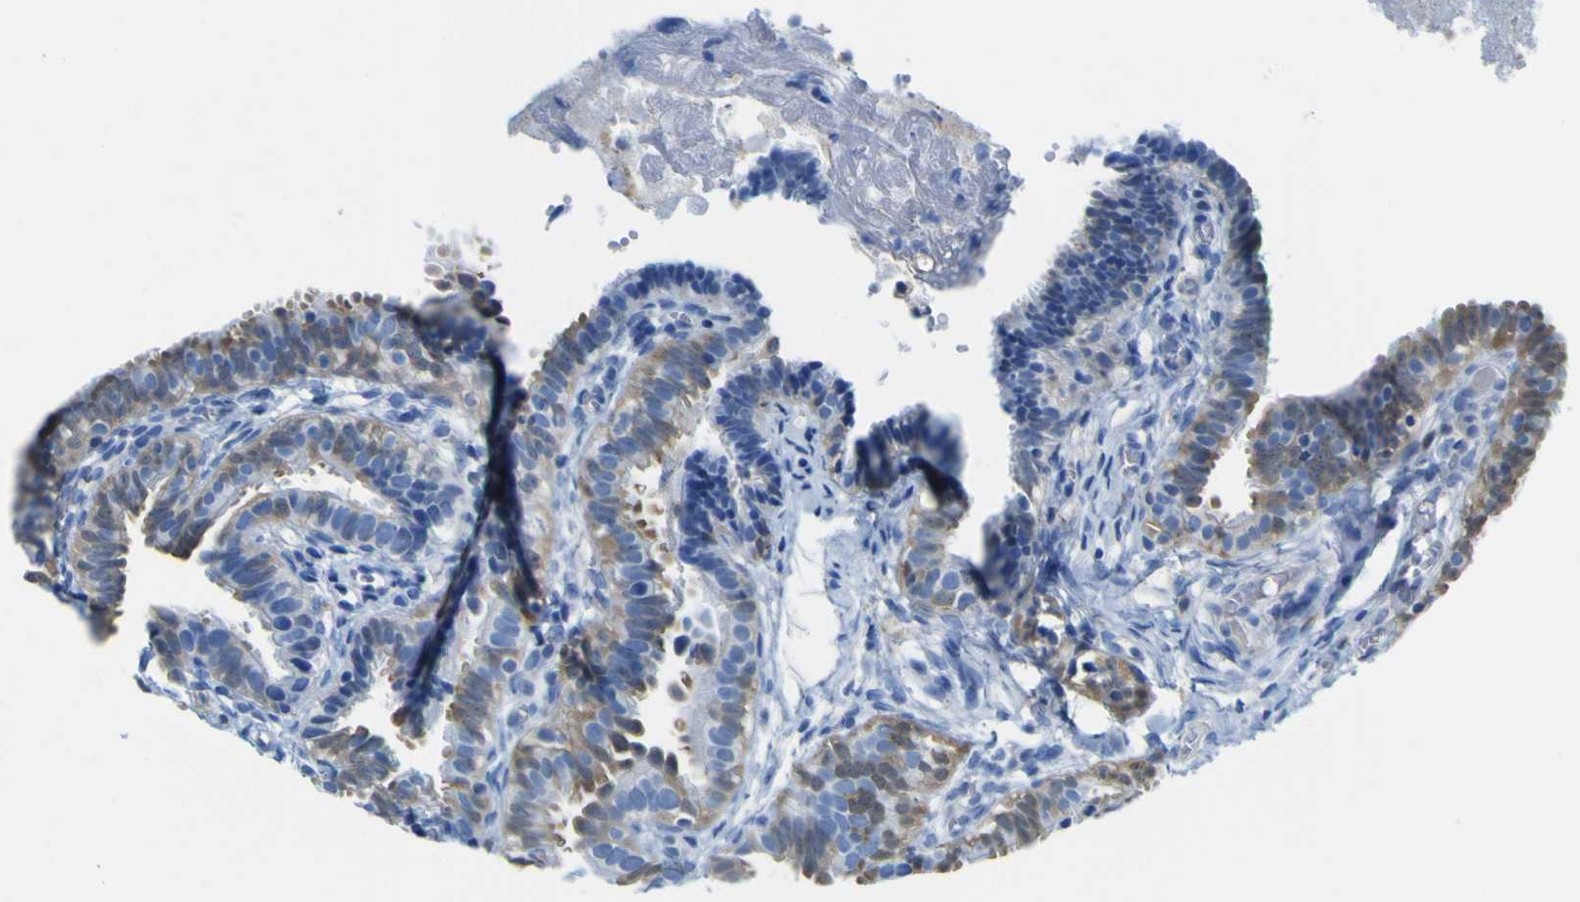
{"staining": {"intensity": "weak", "quantity": ">75%", "location": "cytoplasmic/membranous"}, "tissue": "fallopian tube", "cell_type": "Glandular cells", "image_type": "normal", "snomed": [{"axis": "morphology", "description": "Normal tissue, NOS"}, {"axis": "topography", "description": "Fallopian tube"}, {"axis": "topography", "description": "Placenta"}], "caption": "Immunohistochemistry (IHC) image of unremarkable fallopian tube stained for a protein (brown), which reveals low levels of weak cytoplasmic/membranous positivity in about >75% of glandular cells.", "gene": "ABHD3", "patient": {"sex": "female", "age": 34}}